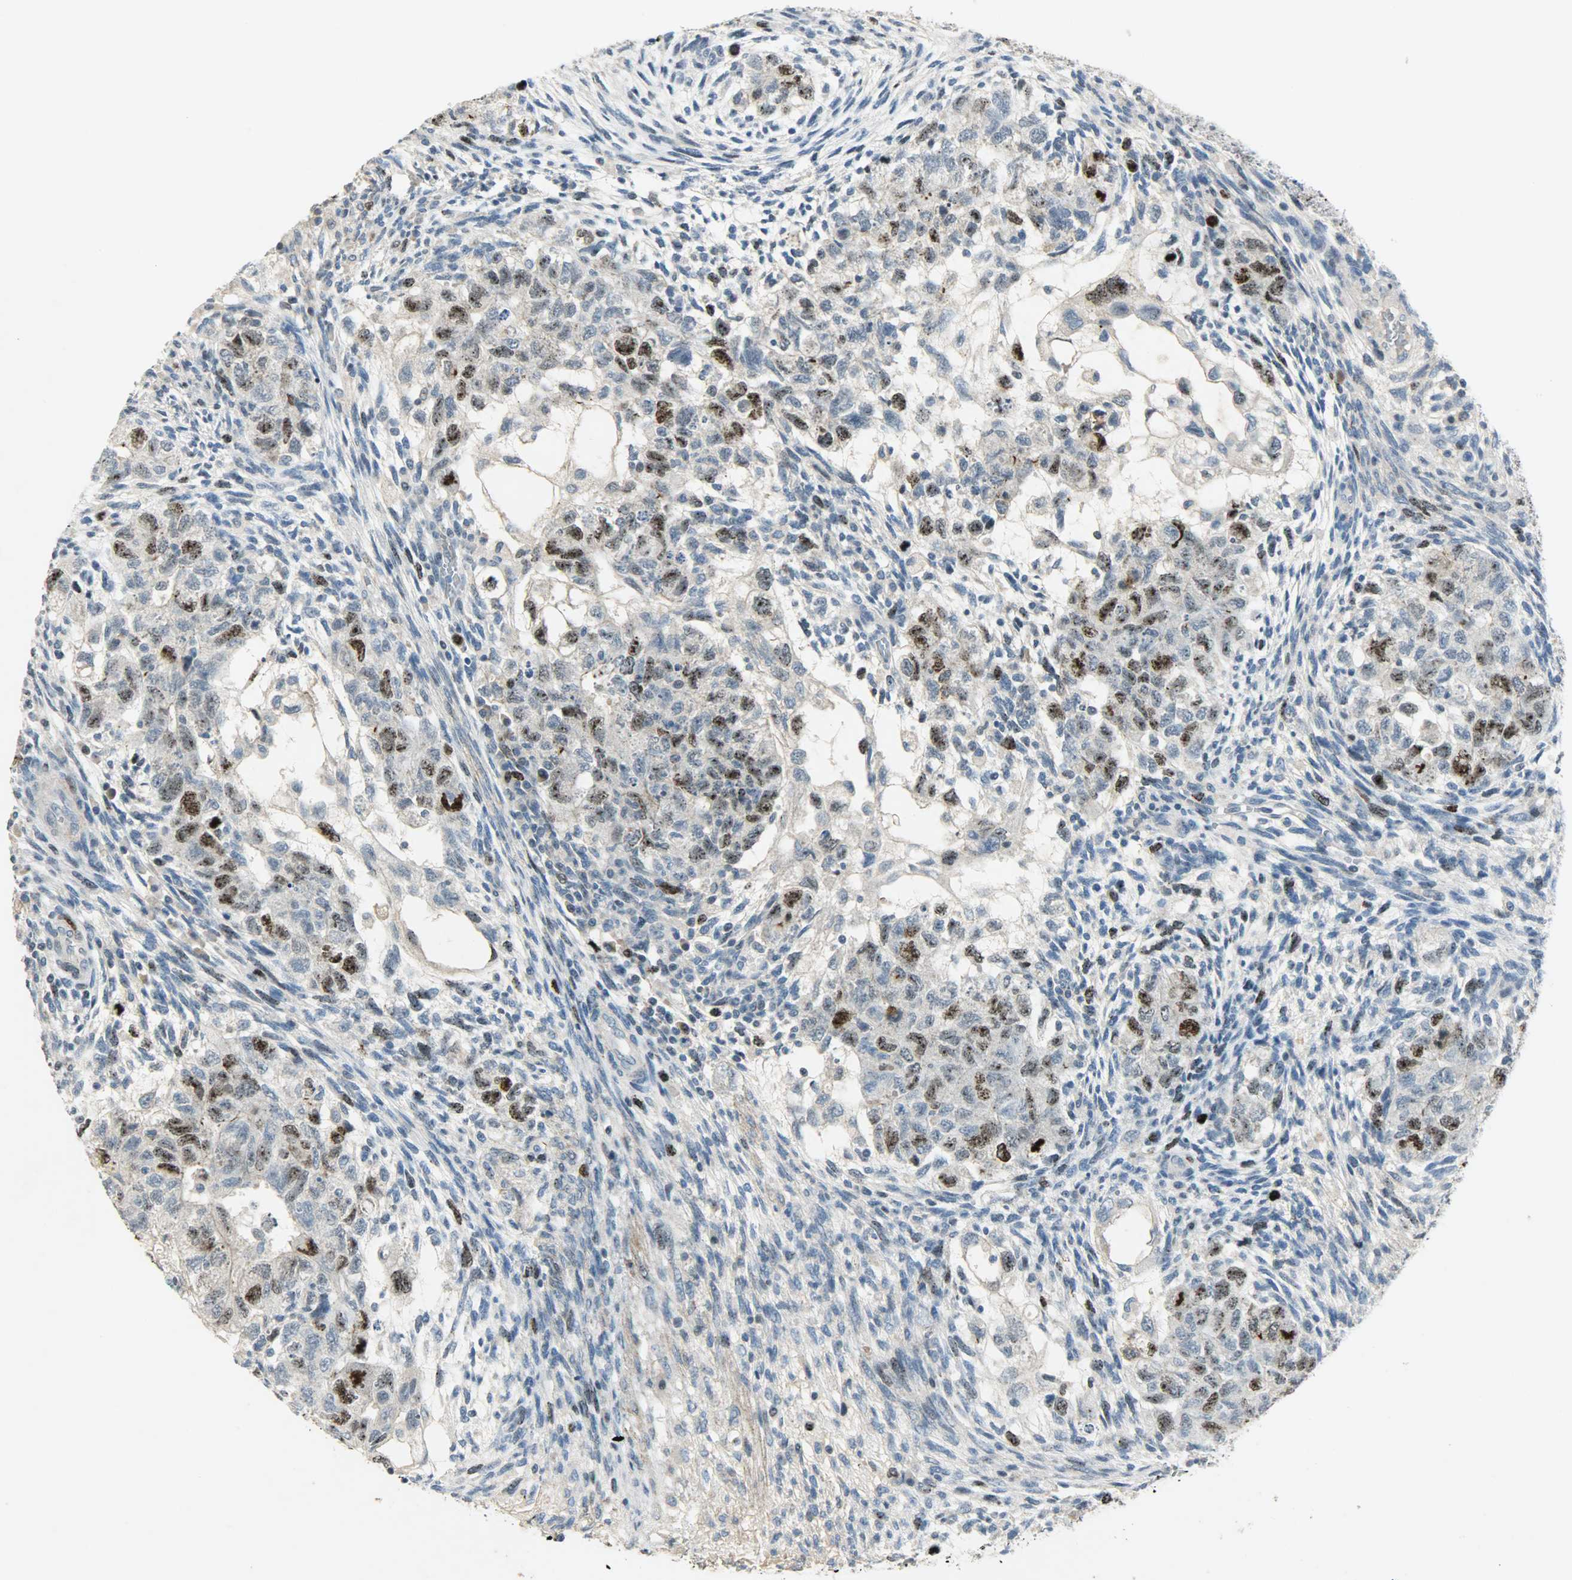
{"staining": {"intensity": "moderate", "quantity": "25%-75%", "location": "nuclear"}, "tissue": "testis cancer", "cell_type": "Tumor cells", "image_type": "cancer", "snomed": [{"axis": "morphology", "description": "Normal tissue, NOS"}, {"axis": "morphology", "description": "Carcinoma, Embryonal, NOS"}, {"axis": "topography", "description": "Testis"}], "caption": "This is an image of immunohistochemistry (IHC) staining of testis cancer (embryonal carcinoma), which shows moderate positivity in the nuclear of tumor cells.", "gene": "AURKB", "patient": {"sex": "male", "age": 36}}